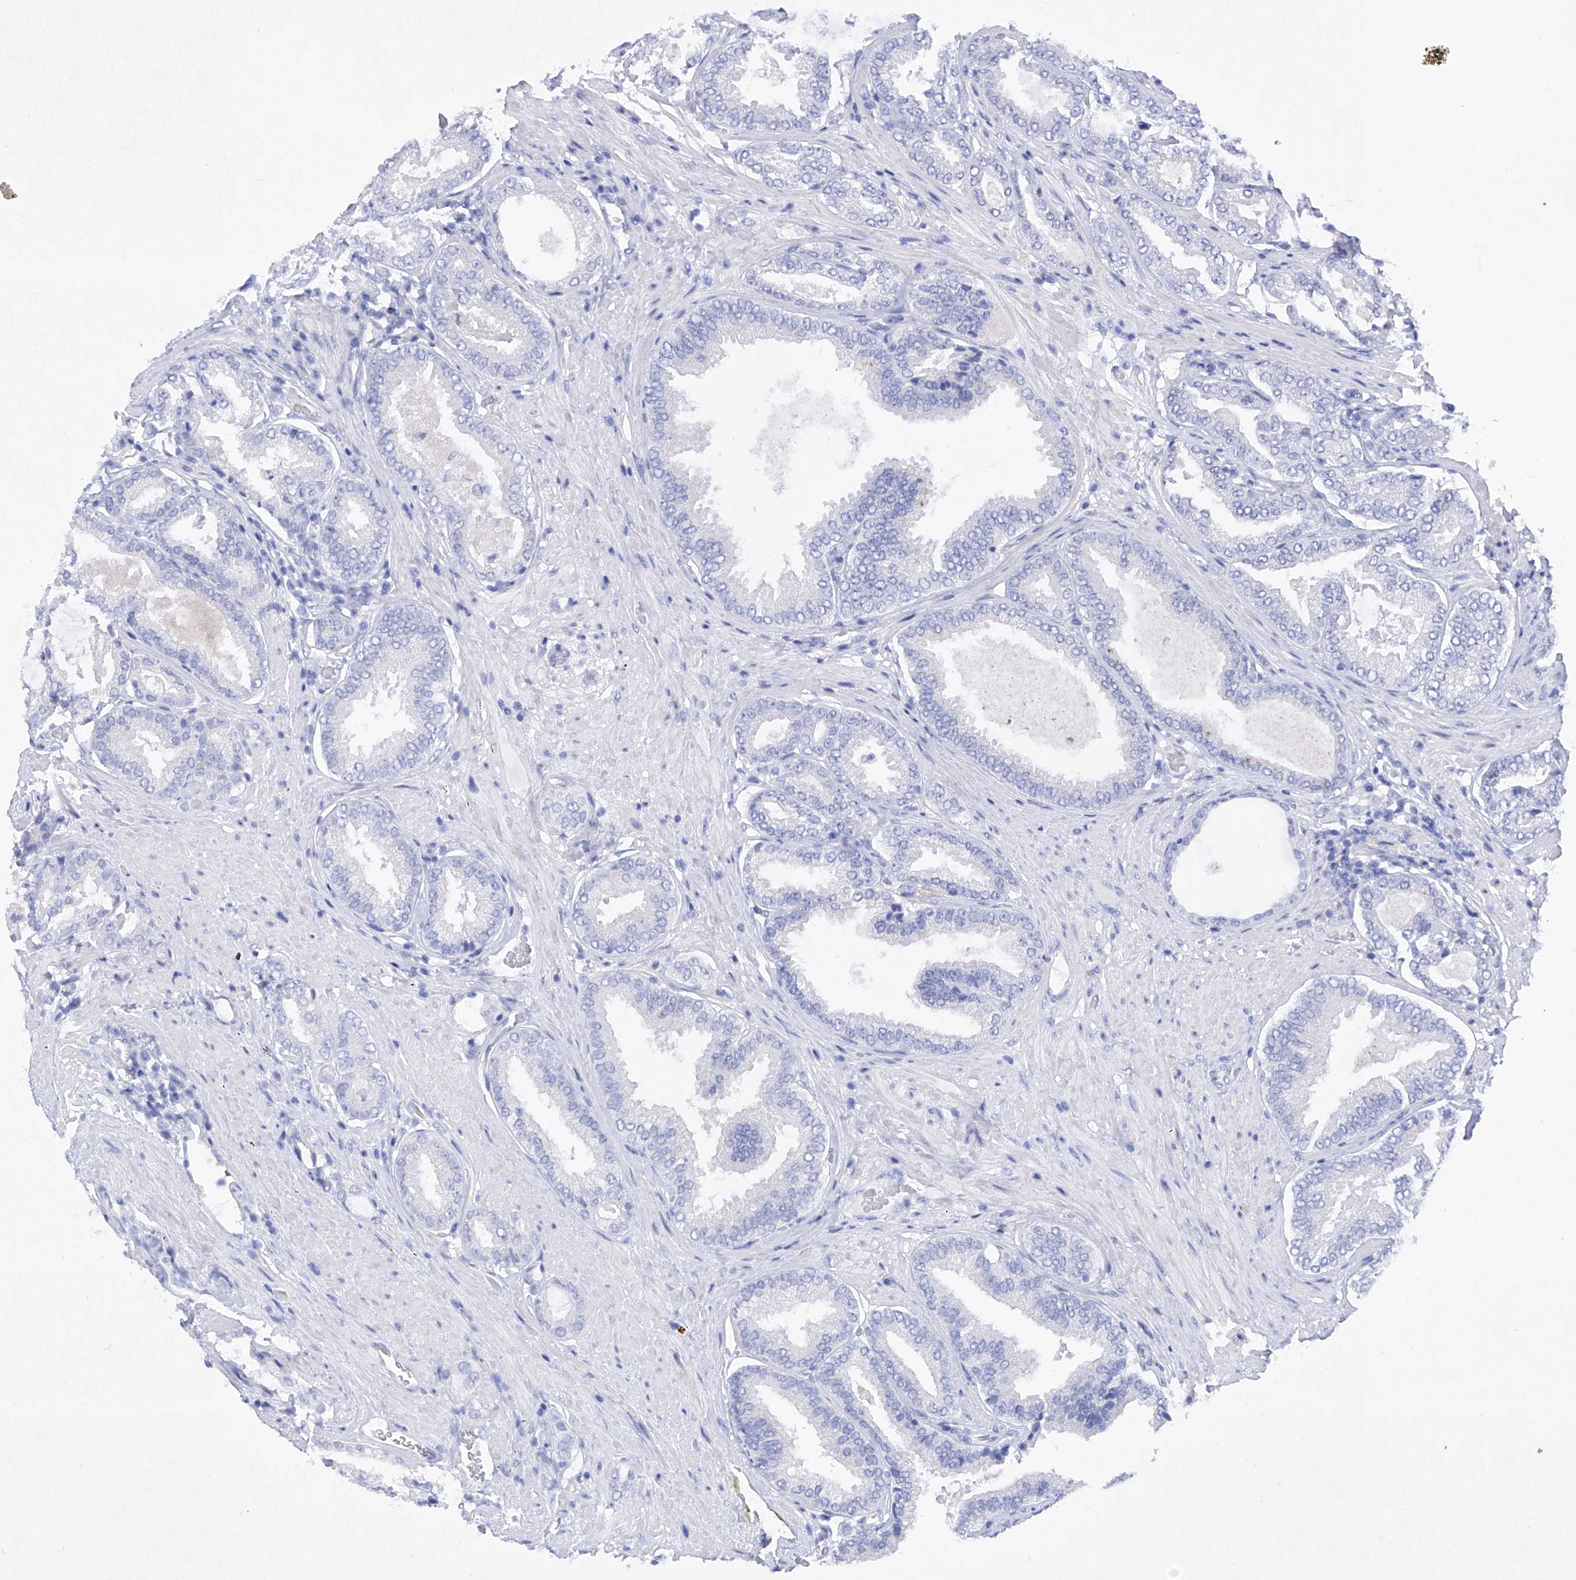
{"staining": {"intensity": "negative", "quantity": "none", "location": "none"}, "tissue": "prostate cancer", "cell_type": "Tumor cells", "image_type": "cancer", "snomed": [{"axis": "morphology", "description": "Adenocarcinoma, Low grade"}, {"axis": "topography", "description": "Prostate"}], "caption": "This is an IHC photomicrograph of human prostate cancer. There is no expression in tumor cells.", "gene": "BARX2", "patient": {"sex": "male", "age": 71}}